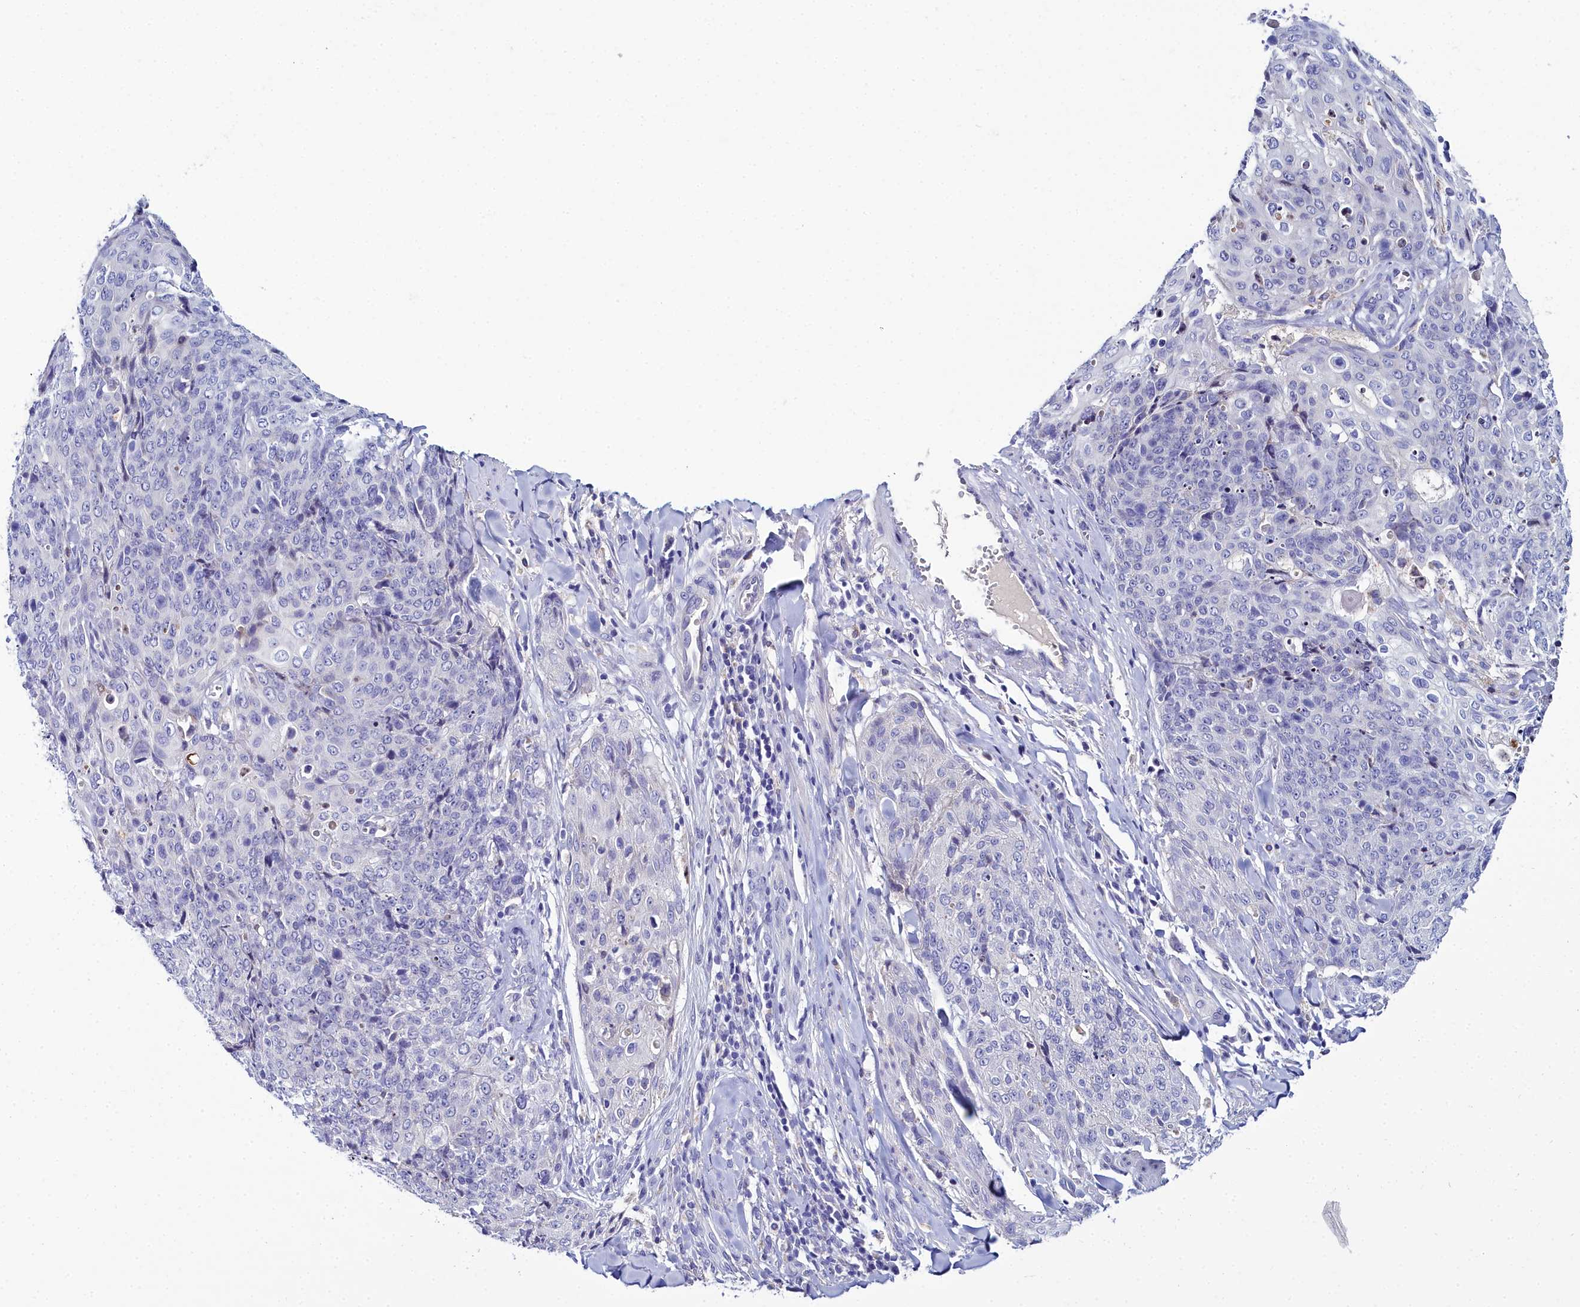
{"staining": {"intensity": "negative", "quantity": "none", "location": "none"}, "tissue": "skin cancer", "cell_type": "Tumor cells", "image_type": "cancer", "snomed": [{"axis": "morphology", "description": "Squamous cell carcinoma, NOS"}, {"axis": "topography", "description": "Skin"}, {"axis": "topography", "description": "Vulva"}], "caption": "The photomicrograph displays no staining of tumor cells in skin cancer. (IHC, brightfield microscopy, high magnification).", "gene": "ELAPOR2", "patient": {"sex": "female", "age": 85}}